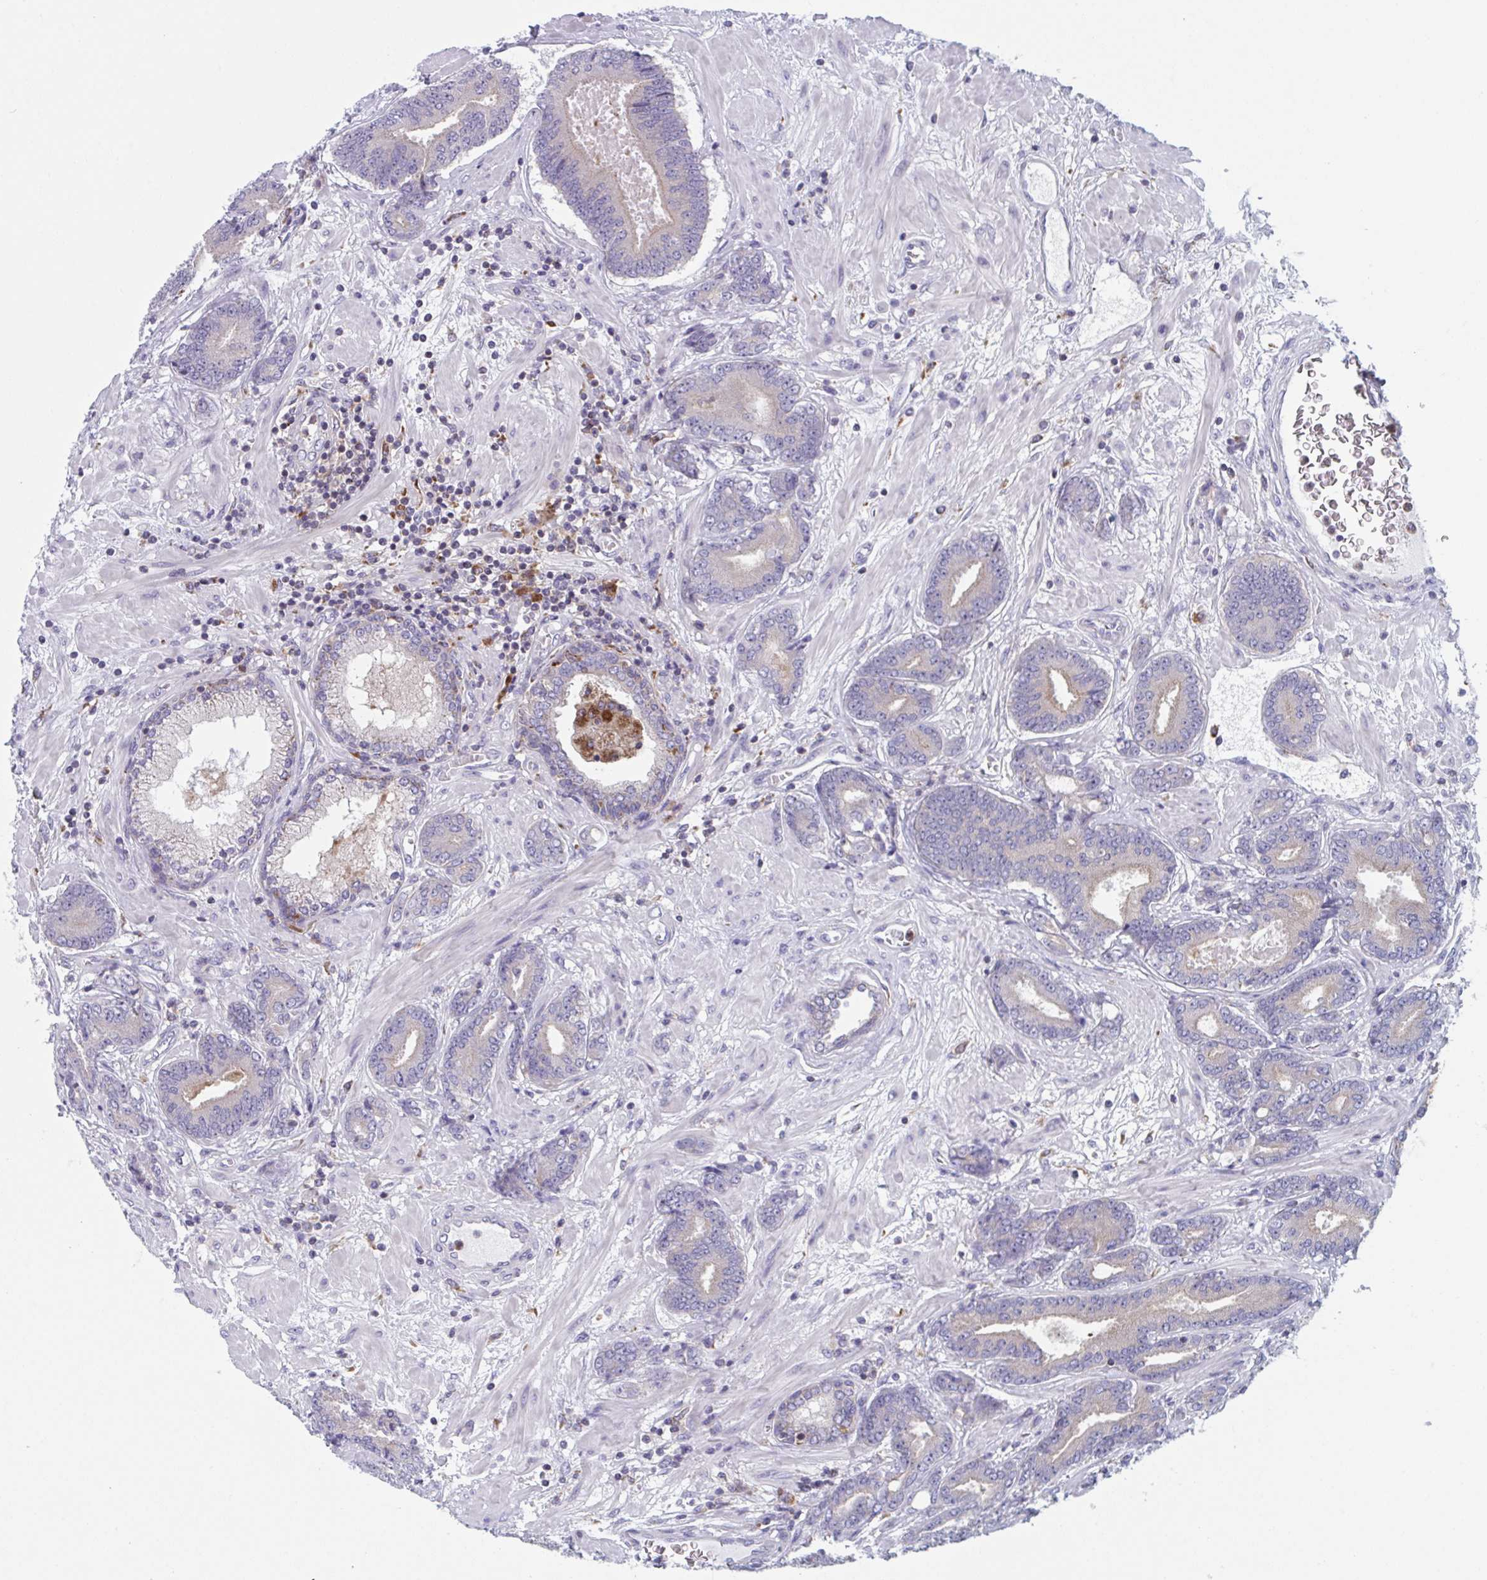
{"staining": {"intensity": "negative", "quantity": "none", "location": "none"}, "tissue": "prostate cancer", "cell_type": "Tumor cells", "image_type": "cancer", "snomed": [{"axis": "morphology", "description": "Adenocarcinoma, High grade"}, {"axis": "topography", "description": "Prostate"}], "caption": "Tumor cells show no significant positivity in high-grade adenocarcinoma (prostate).", "gene": "NIPSNAP1", "patient": {"sex": "male", "age": 62}}